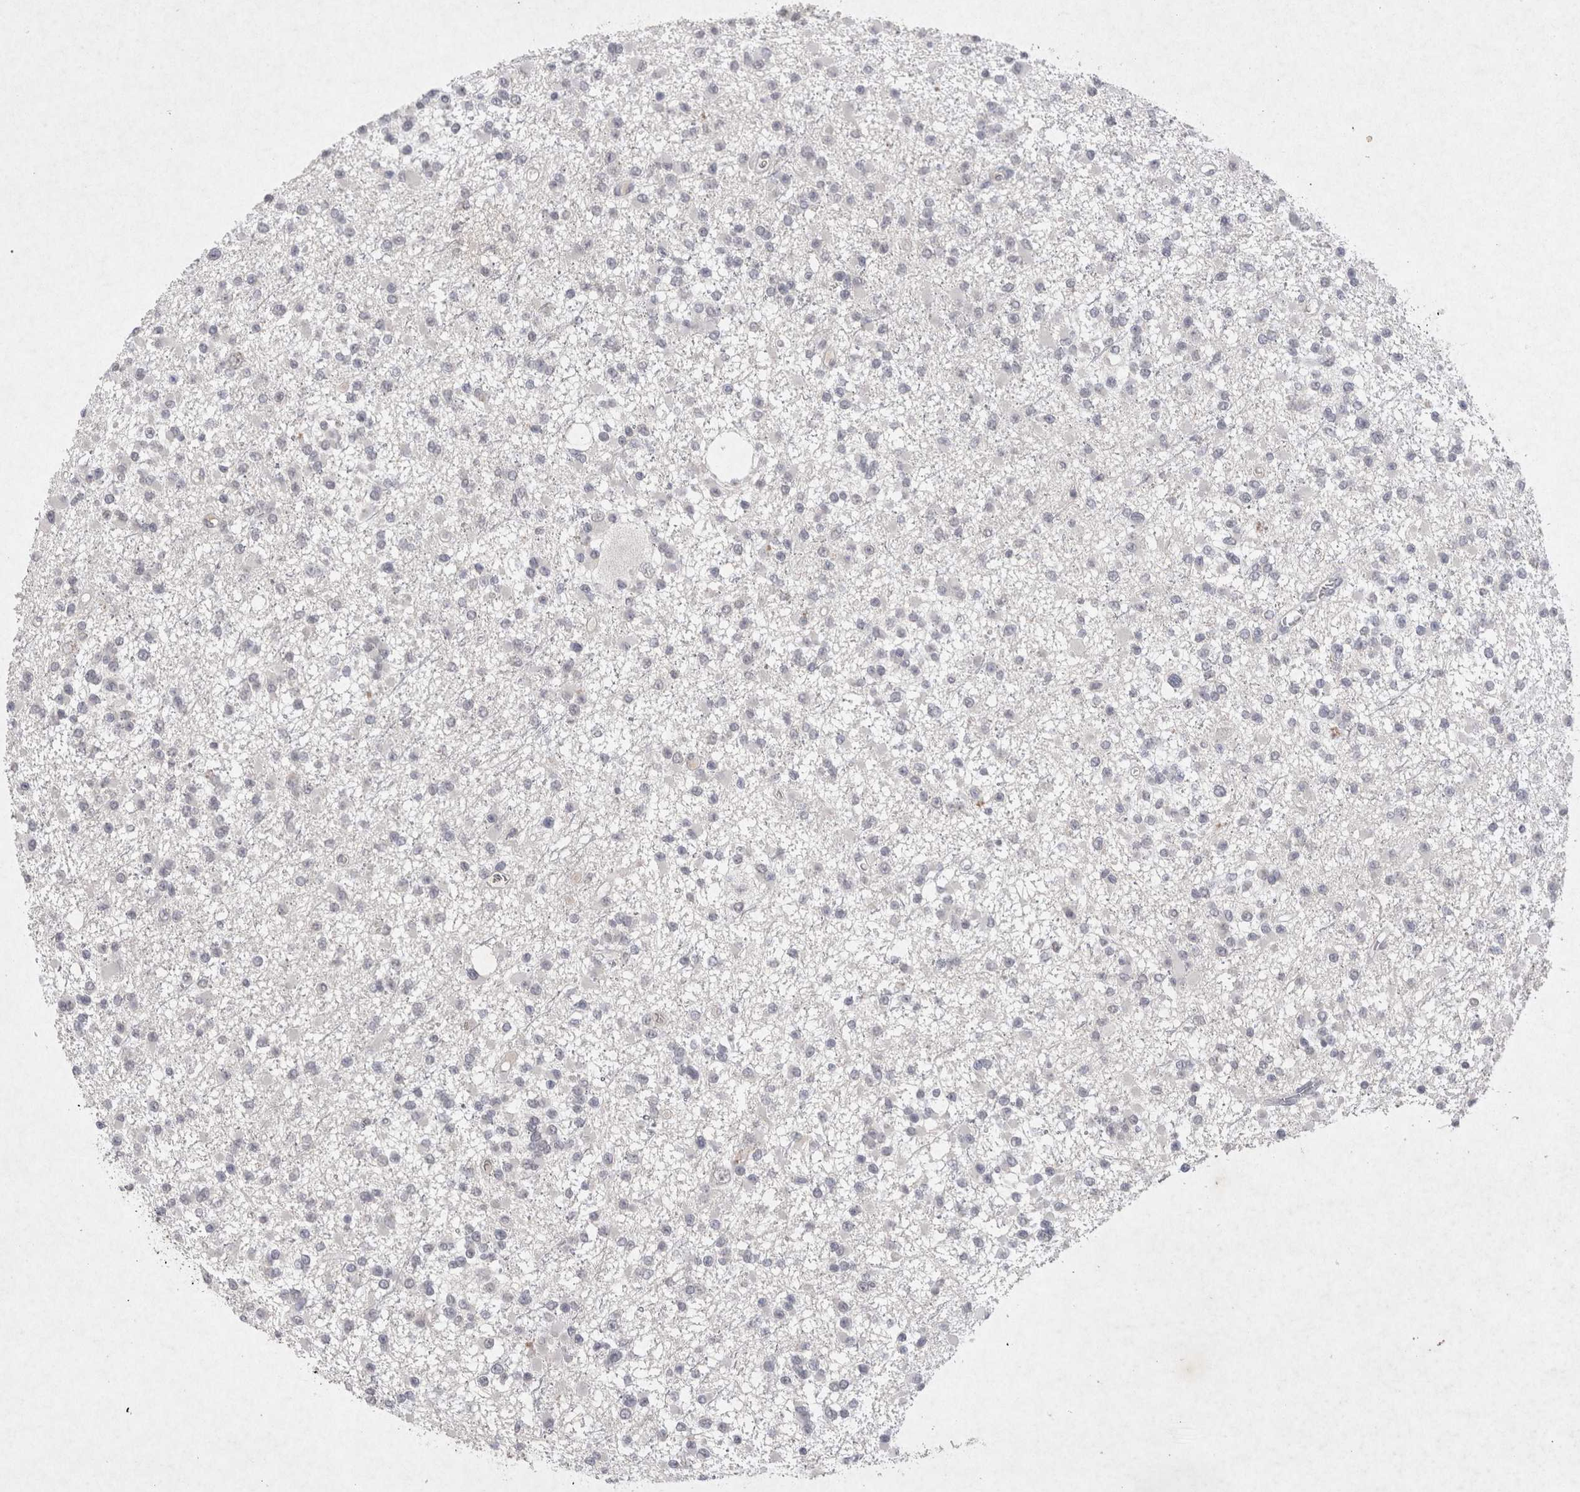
{"staining": {"intensity": "negative", "quantity": "none", "location": "none"}, "tissue": "glioma", "cell_type": "Tumor cells", "image_type": "cancer", "snomed": [{"axis": "morphology", "description": "Glioma, malignant, Low grade"}, {"axis": "topography", "description": "Brain"}], "caption": "DAB immunohistochemical staining of human glioma demonstrates no significant positivity in tumor cells.", "gene": "LYVE1", "patient": {"sex": "female", "age": 22}}